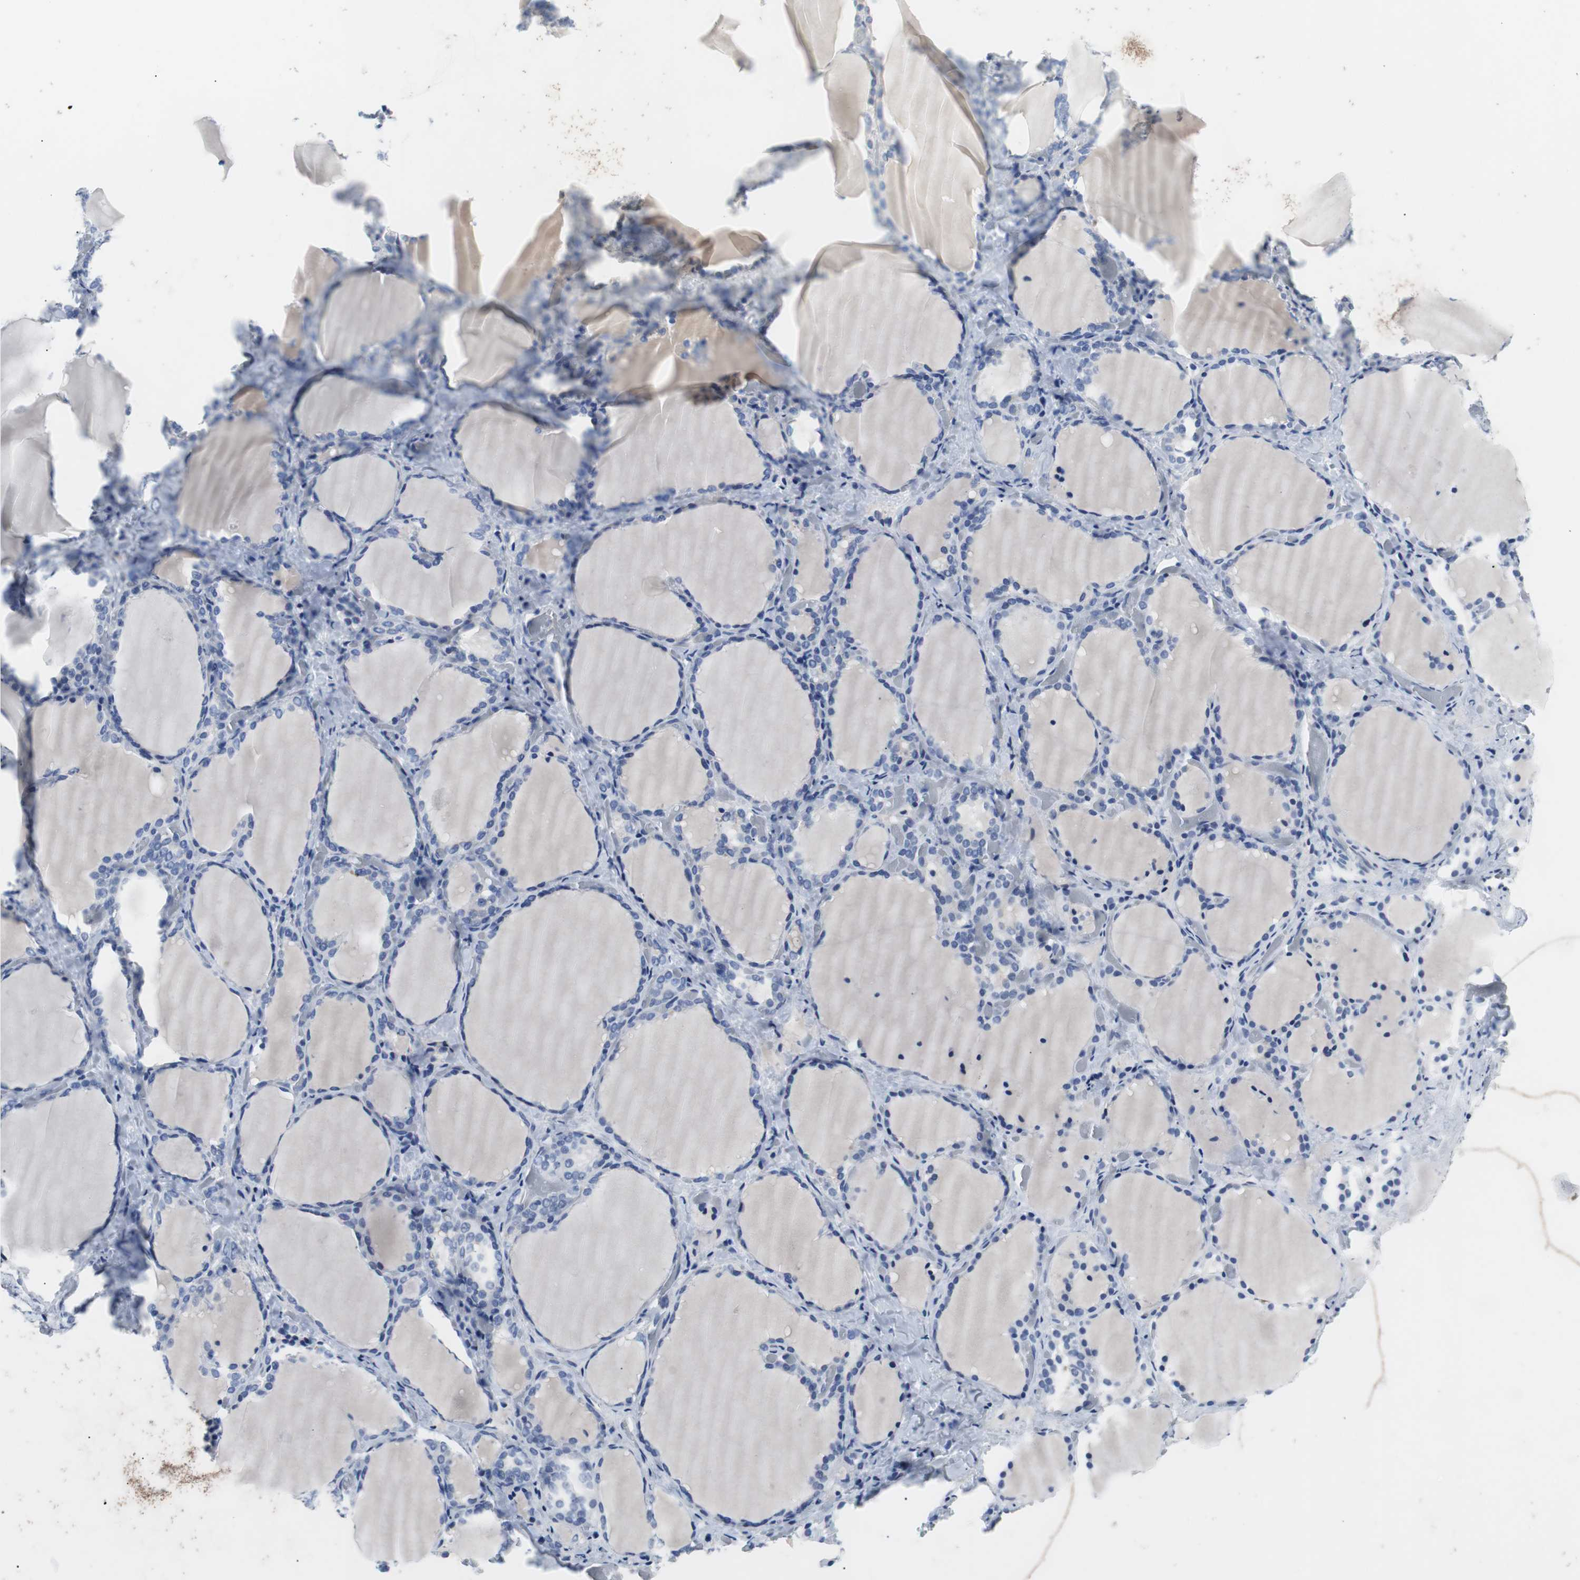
{"staining": {"intensity": "negative", "quantity": "none", "location": "none"}, "tissue": "thyroid gland", "cell_type": "Glandular cells", "image_type": "normal", "snomed": [{"axis": "morphology", "description": "Normal tissue, NOS"}, {"axis": "morphology", "description": "Papillary adenocarcinoma, NOS"}, {"axis": "topography", "description": "Thyroid gland"}], "caption": "There is no significant positivity in glandular cells of thyroid gland. Nuclei are stained in blue.", "gene": "EEF2K", "patient": {"sex": "female", "age": 30}}